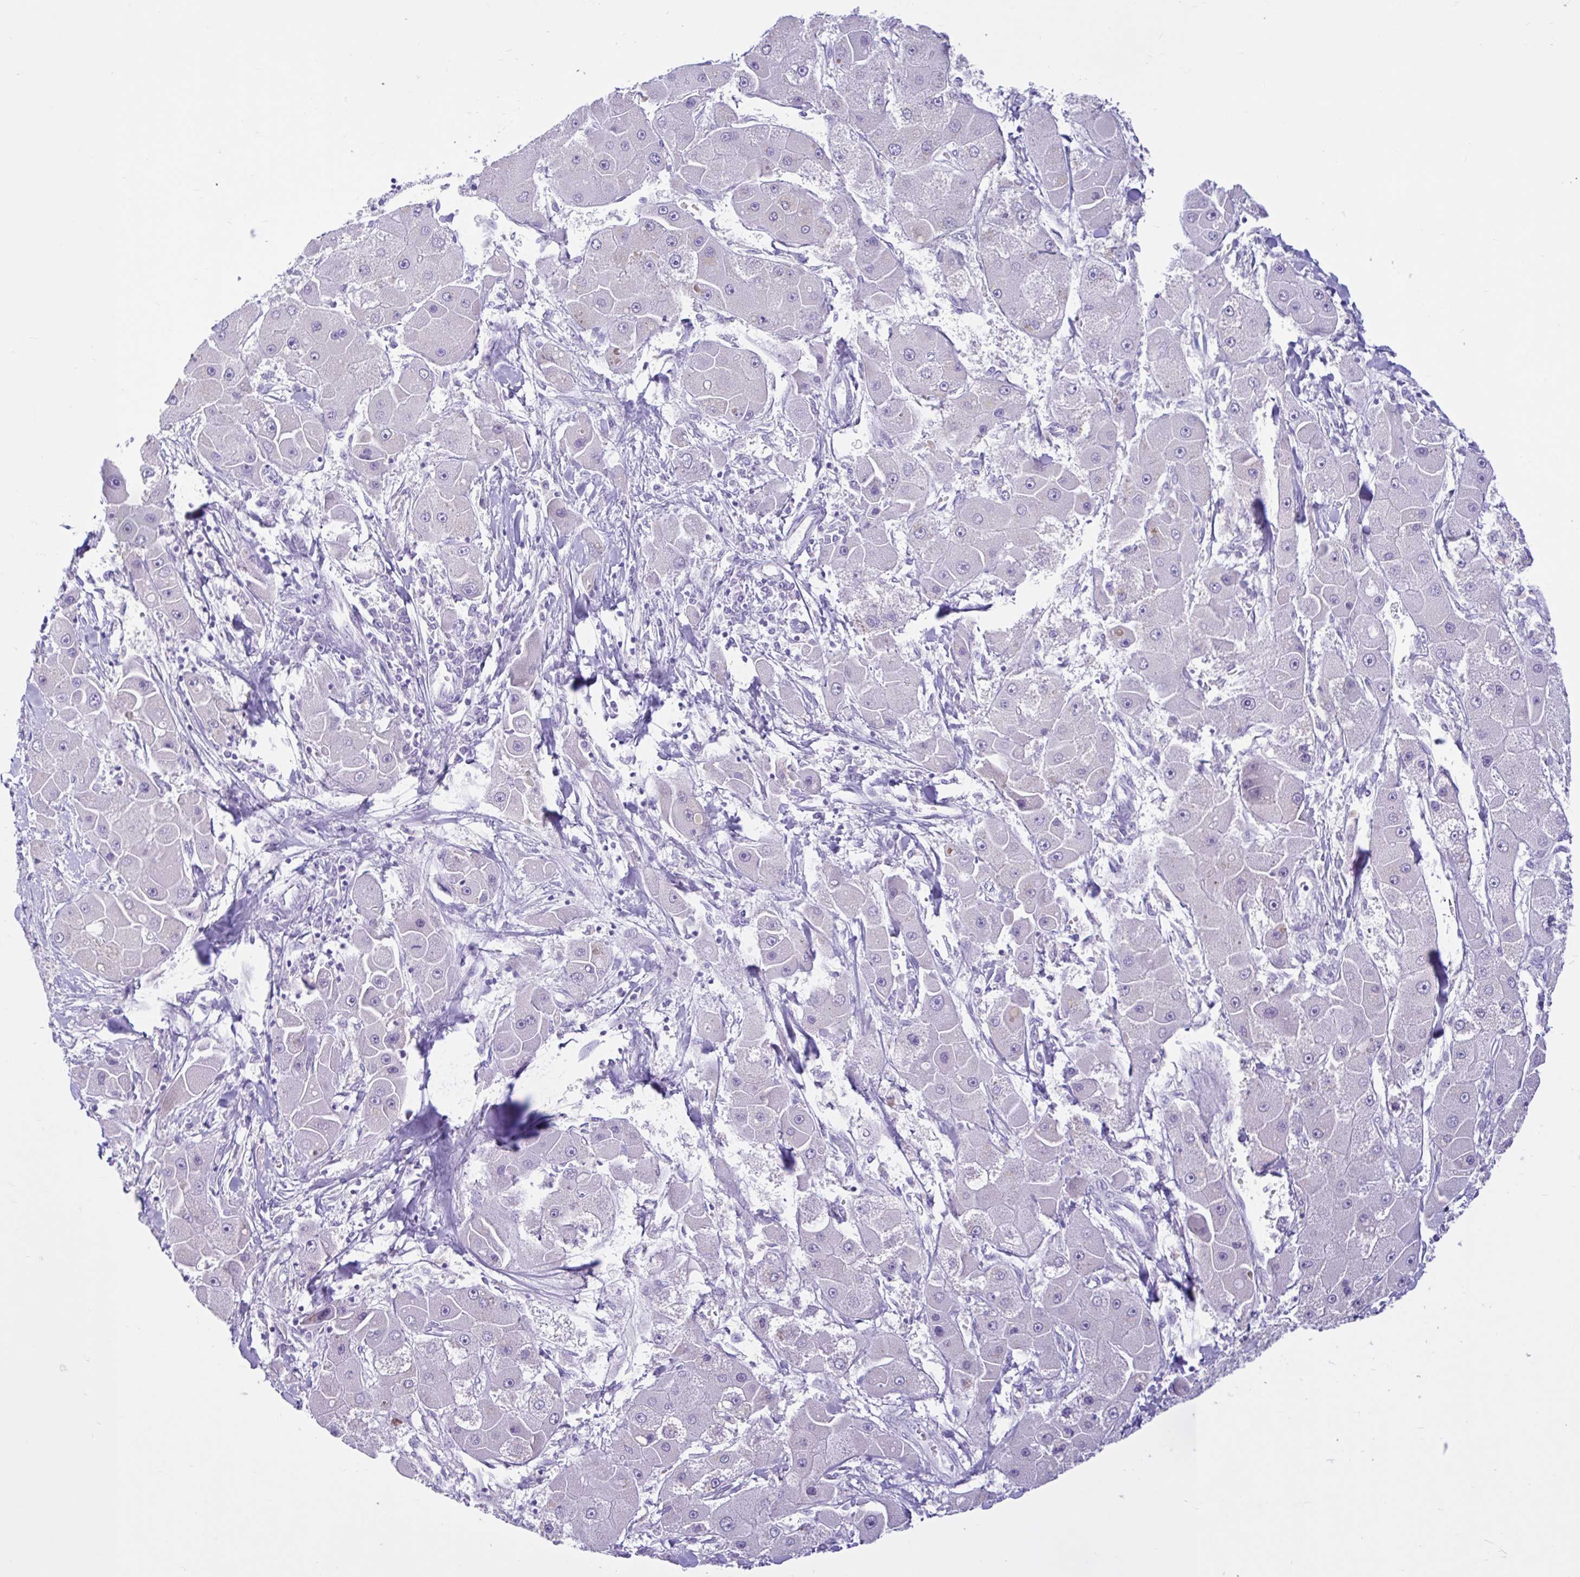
{"staining": {"intensity": "negative", "quantity": "none", "location": "none"}, "tissue": "liver cancer", "cell_type": "Tumor cells", "image_type": "cancer", "snomed": [{"axis": "morphology", "description": "Carcinoma, Hepatocellular, NOS"}, {"axis": "topography", "description": "Liver"}], "caption": "There is no significant expression in tumor cells of liver cancer.", "gene": "CYP19A1", "patient": {"sex": "male", "age": 24}}